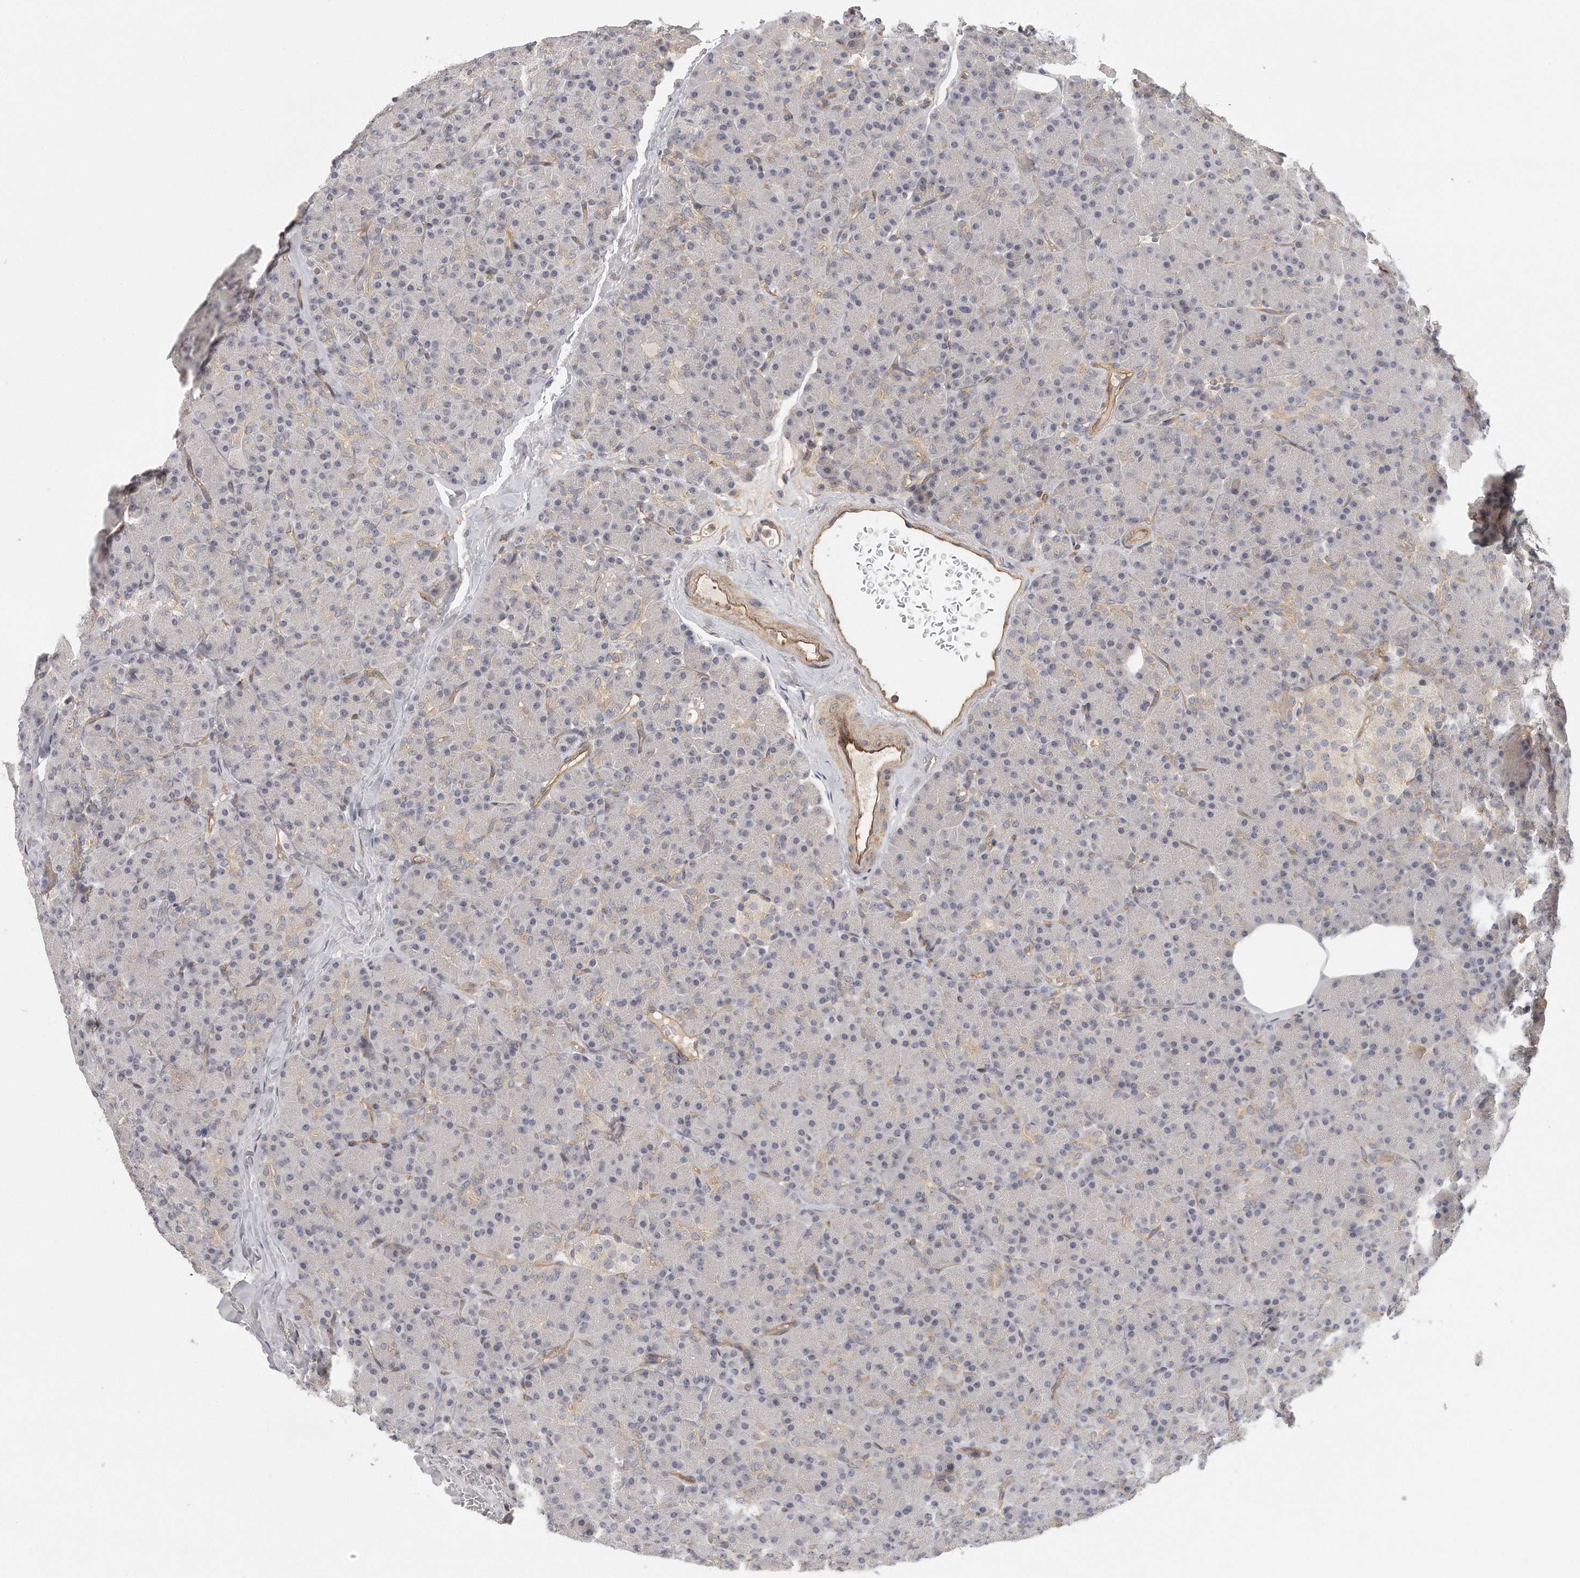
{"staining": {"intensity": "moderate", "quantity": "25%-75%", "location": "cytoplasmic/membranous"}, "tissue": "pancreas", "cell_type": "Exocrine glandular cells", "image_type": "normal", "snomed": [{"axis": "morphology", "description": "Normal tissue, NOS"}, {"axis": "topography", "description": "Pancreas"}], "caption": "Human pancreas stained with a brown dye demonstrates moderate cytoplasmic/membranous positive staining in approximately 25%-75% of exocrine glandular cells.", "gene": "MTERF4", "patient": {"sex": "female", "age": 43}}